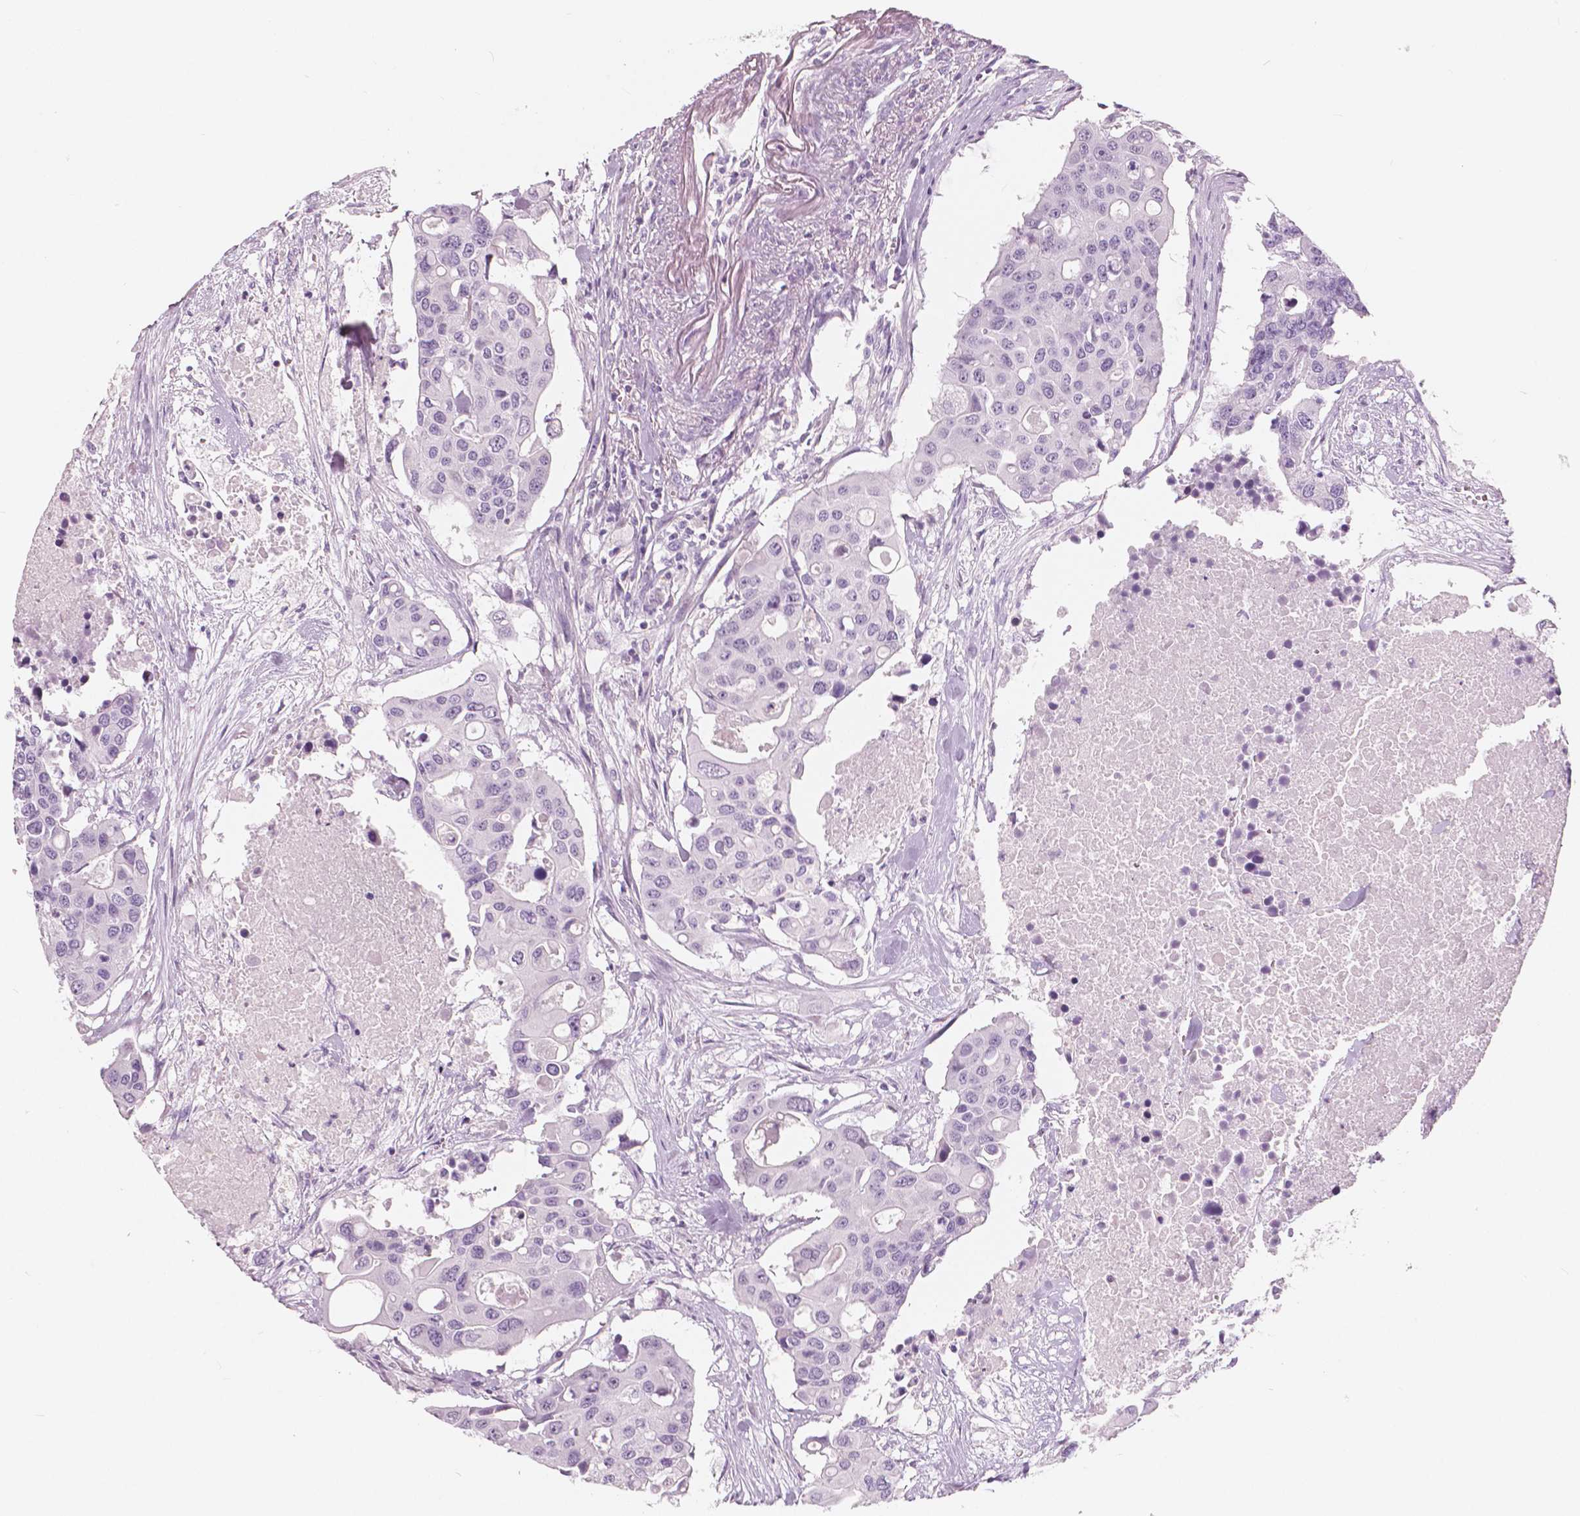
{"staining": {"intensity": "negative", "quantity": "none", "location": "none"}, "tissue": "colorectal cancer", "cell_type": "Tumor cells", "image_type": "cancer", "snomed": [{"axis": "morphology", "description": "Adenocarcinoma, NOS"}, {"axis": "topography", "description": "Colon"}], "caption": "This is a histopathology image of IHC staining of colorectal adenocarcinoma, which shows no staining in tumor cells.", "gene": "A4GNT", "patient": {"sex": "male", "age": 77}}